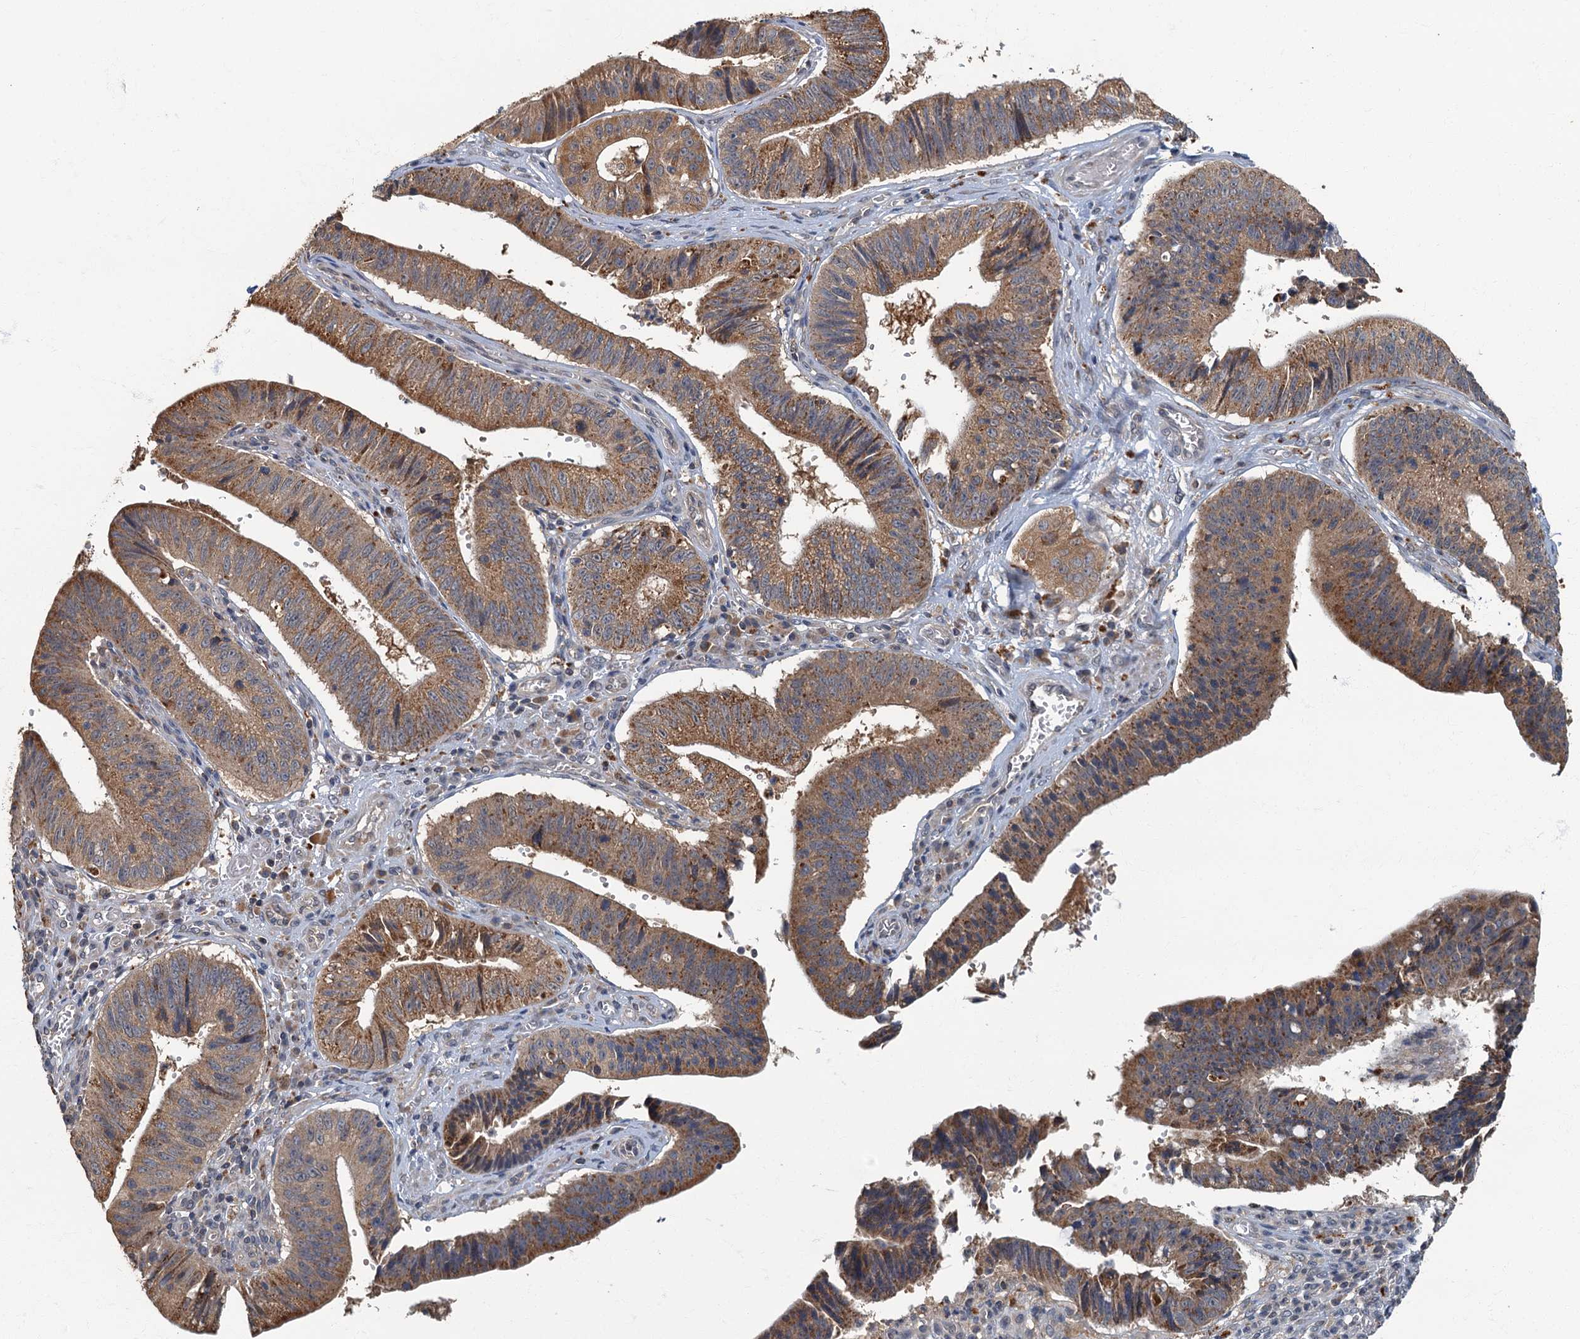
{"staining": {"intensity": "moderate", "quantity": ">75%", "location": "cytoplasmic/membranous"}, "tissue": "stomach cancer", "cell_type": "Tumor cells", "image_type": "cancer", "snomed": [{"axis": "morphology", "description": "Adenocarcinoma, NOS"}, {"axis": "topography", "description": "Stomach"}], "caption": "About >75% of tumor cells in human stomach adenocarcinoma demonstrate moderate cytoplasmic/membranous protein positivity as visualized by brown immunohistochemical staining.", "gene": "WDCP", "patient": {"sex": "male", "age": 59}}